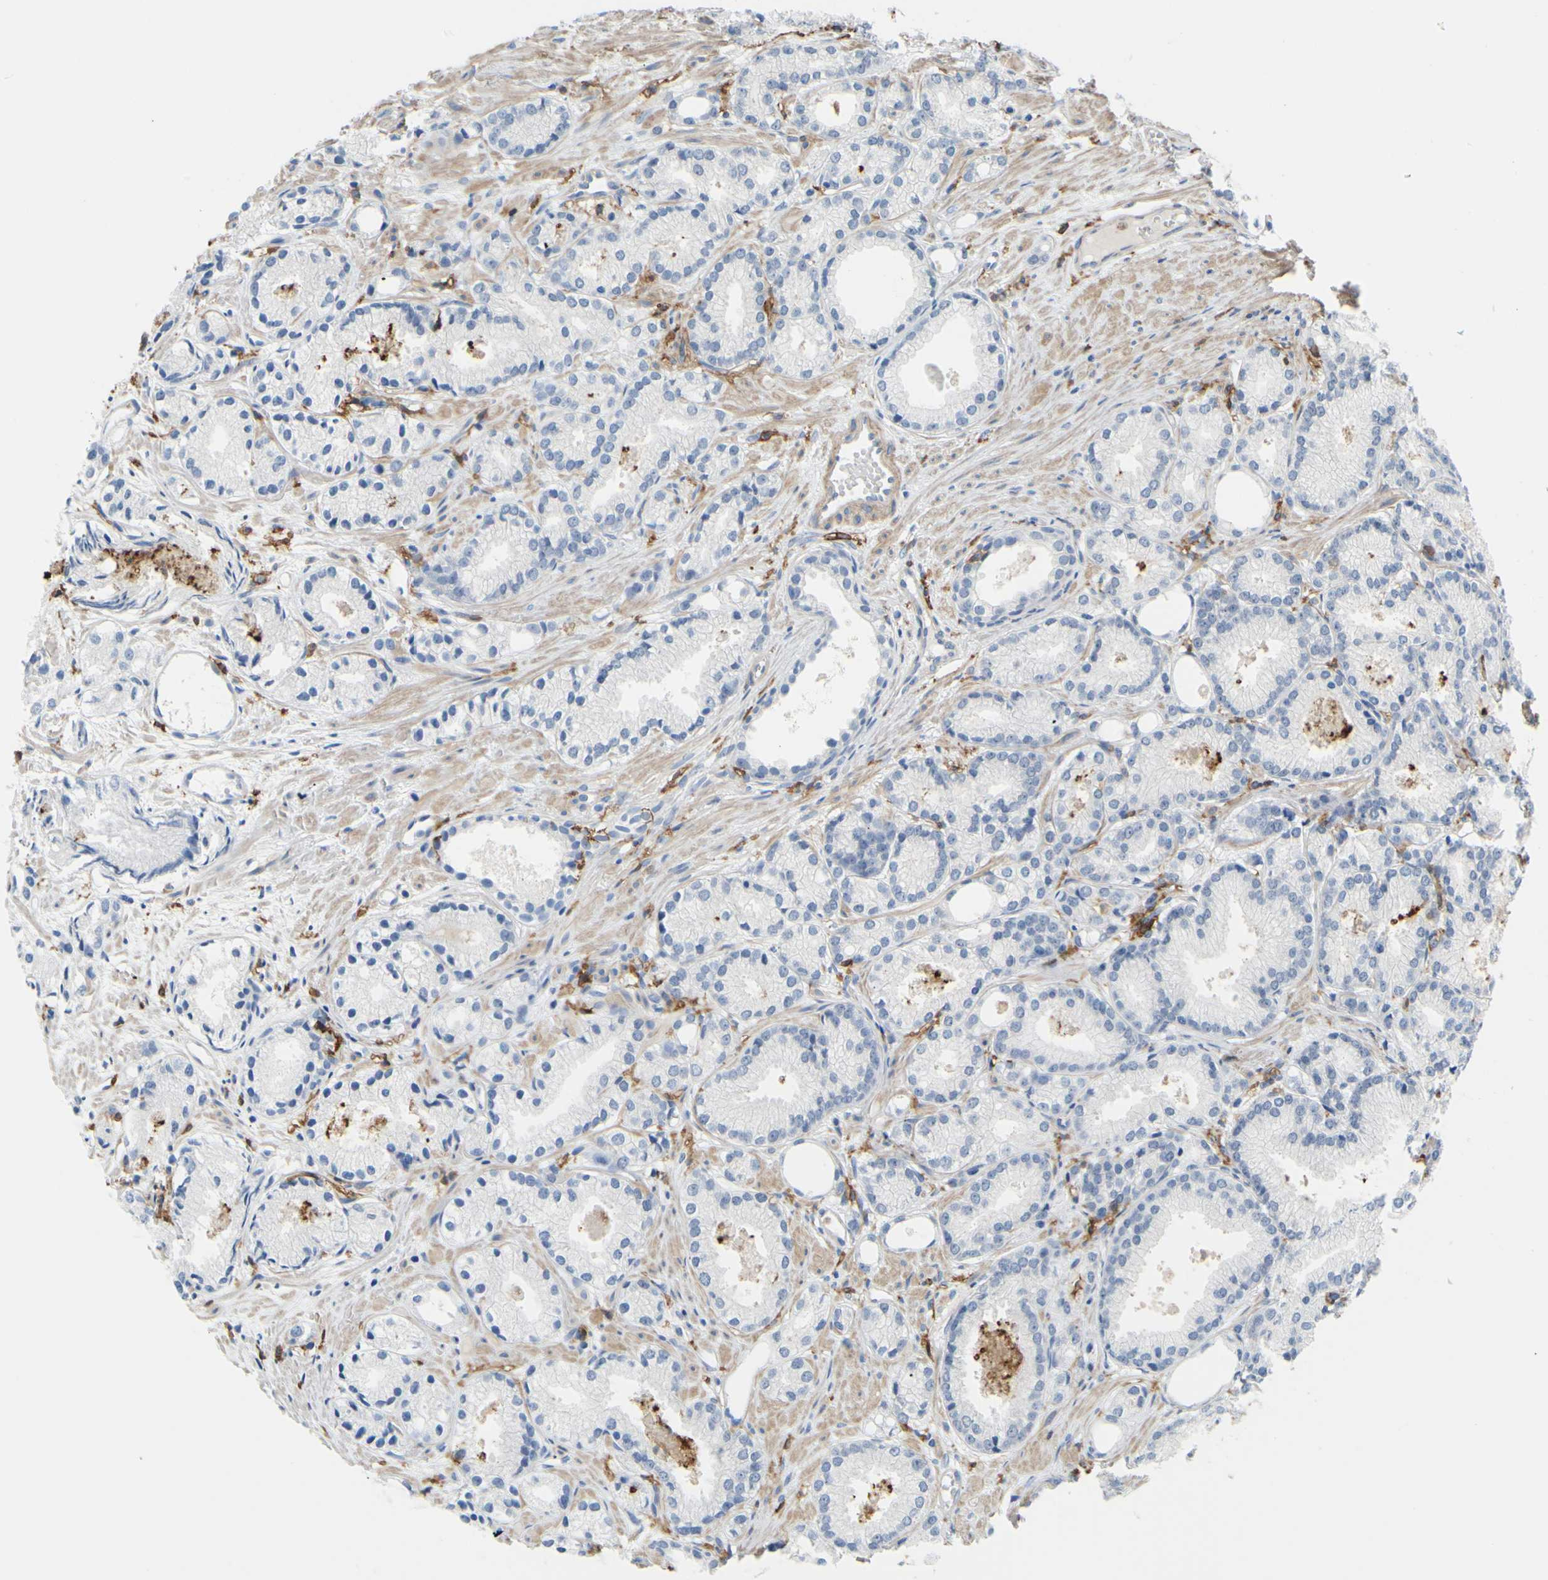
{"staining": {"intensity": "negative", "quantity": "none", "location": "none"}, "tissue": "prostate cancer", "cell_type": "Tumor cells", "image_type": "cancer", "snomed": [{"axis": "morphology", "description": "Adenocarcinoma, Low grade"}, {"axis": "topography", "description": "Prostate"}], "caption": "DAB (3,3'-diaminobenzidine) immunohistochemical staining of human low-grade adenocarcinoma (prostate) displays no significant positivity in tumor cells. Brightfield microscopy of immunohistochemistry (IHC) stained with DAB (3,3'-diaminobenzidine) (brown) and hematoxylin (blue), captured at high magnification.", "gene": "FCGR2A", "patient": {"sex": "male", "age": 72}}